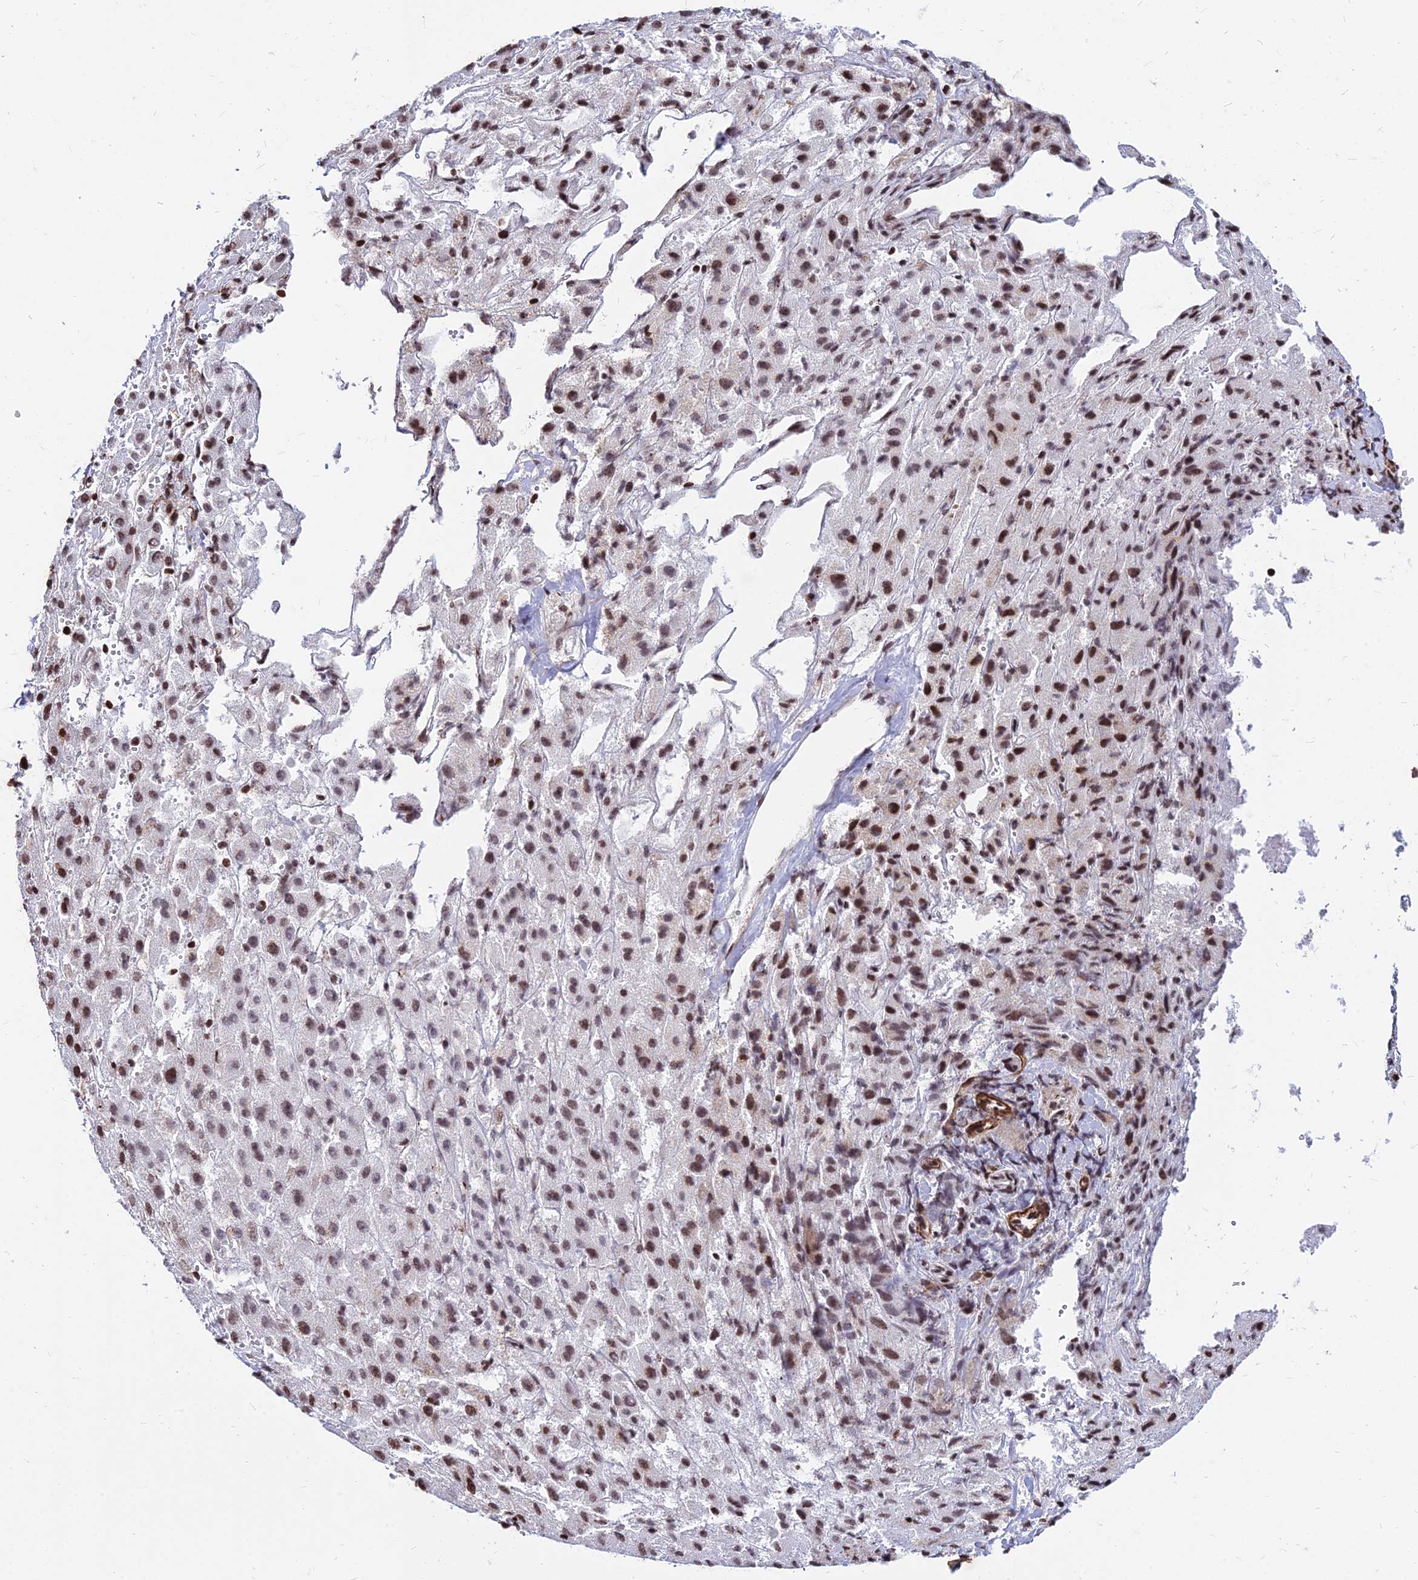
{"staining": {"intensity": "moderate", "quantity": ">75%", "location": "nuclear"}, "tissue": "liver cancer", "cell_type": "Tumor cells", "image_type": "cancer", "snomed": [{"axis": "morphology", "description": "Carcinoma, Hepatocellular, NOS"}, {"axis": "topography", "description": "Liver"}], "caption": "Brown immunohistochemical staining in liver cancer (hepatocellular carcinoma) reveals moderate nuclear staining in about >75% of tumor cells. (DAB (3,3'-diaminobenzidine) IHC with brightfield microscopy, high magnification).", "gene": "NYAP2", "patient": {"sex": "female", "age": 58}}